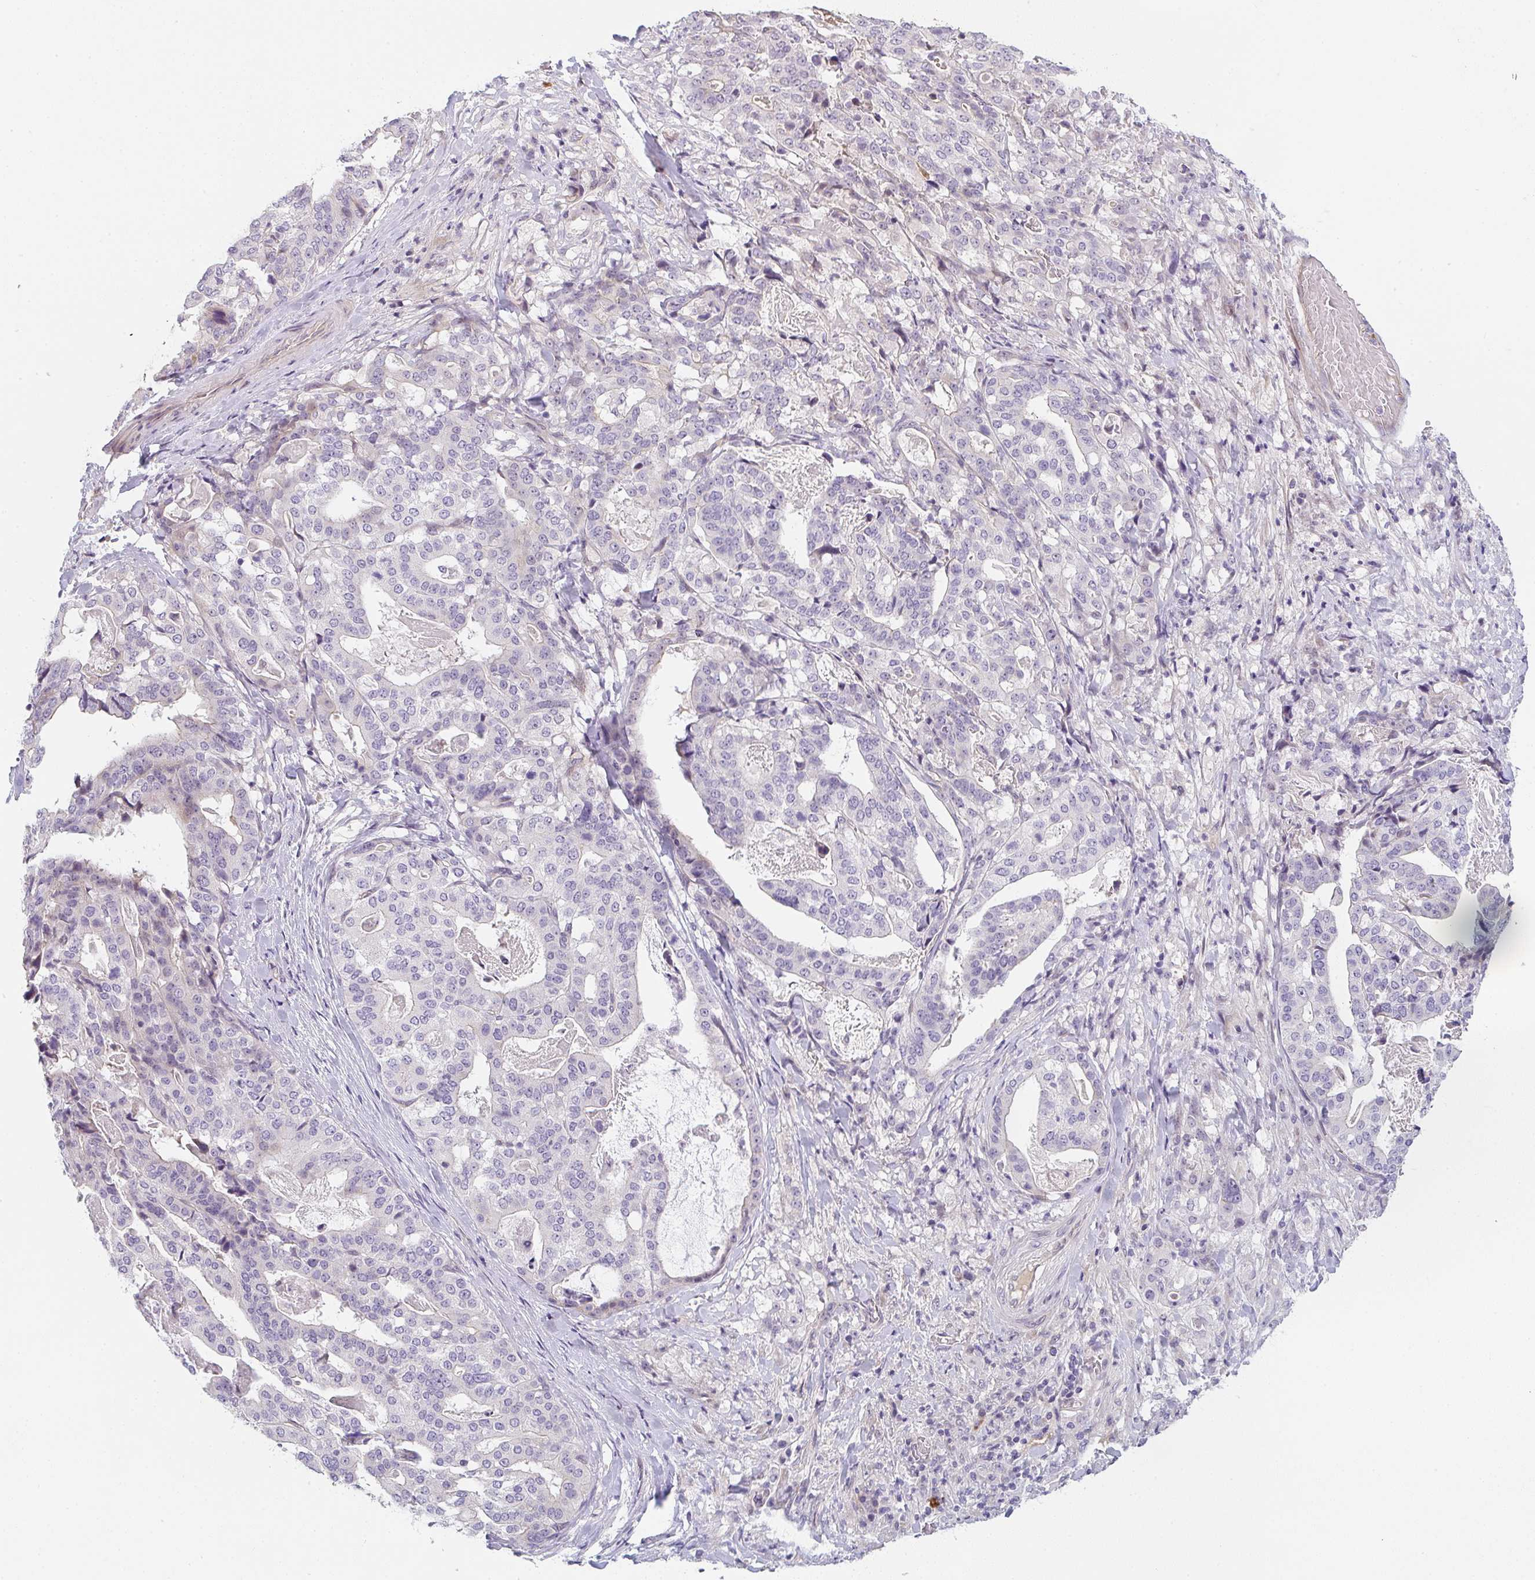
{"staining": {"intensity": "negative", "quantity": "none", "location": "none"}, "tissue": "stomach cancer", "cell_type": "Tumor cells", "image_type": "cancer", "snomed": [{"axis": "morphology", "description": "Adenocarcinoma, NOS"}, {"axis": "topography", "description": "Stomach"}], "caption": "Tumor cells show no significant staining in stomach cancer (adenocarcinoma). (DAB immunohistochemistry, high magnification).", "gene": "TNFRSF10A", "patient": {"sex": "male", "age": 48}}